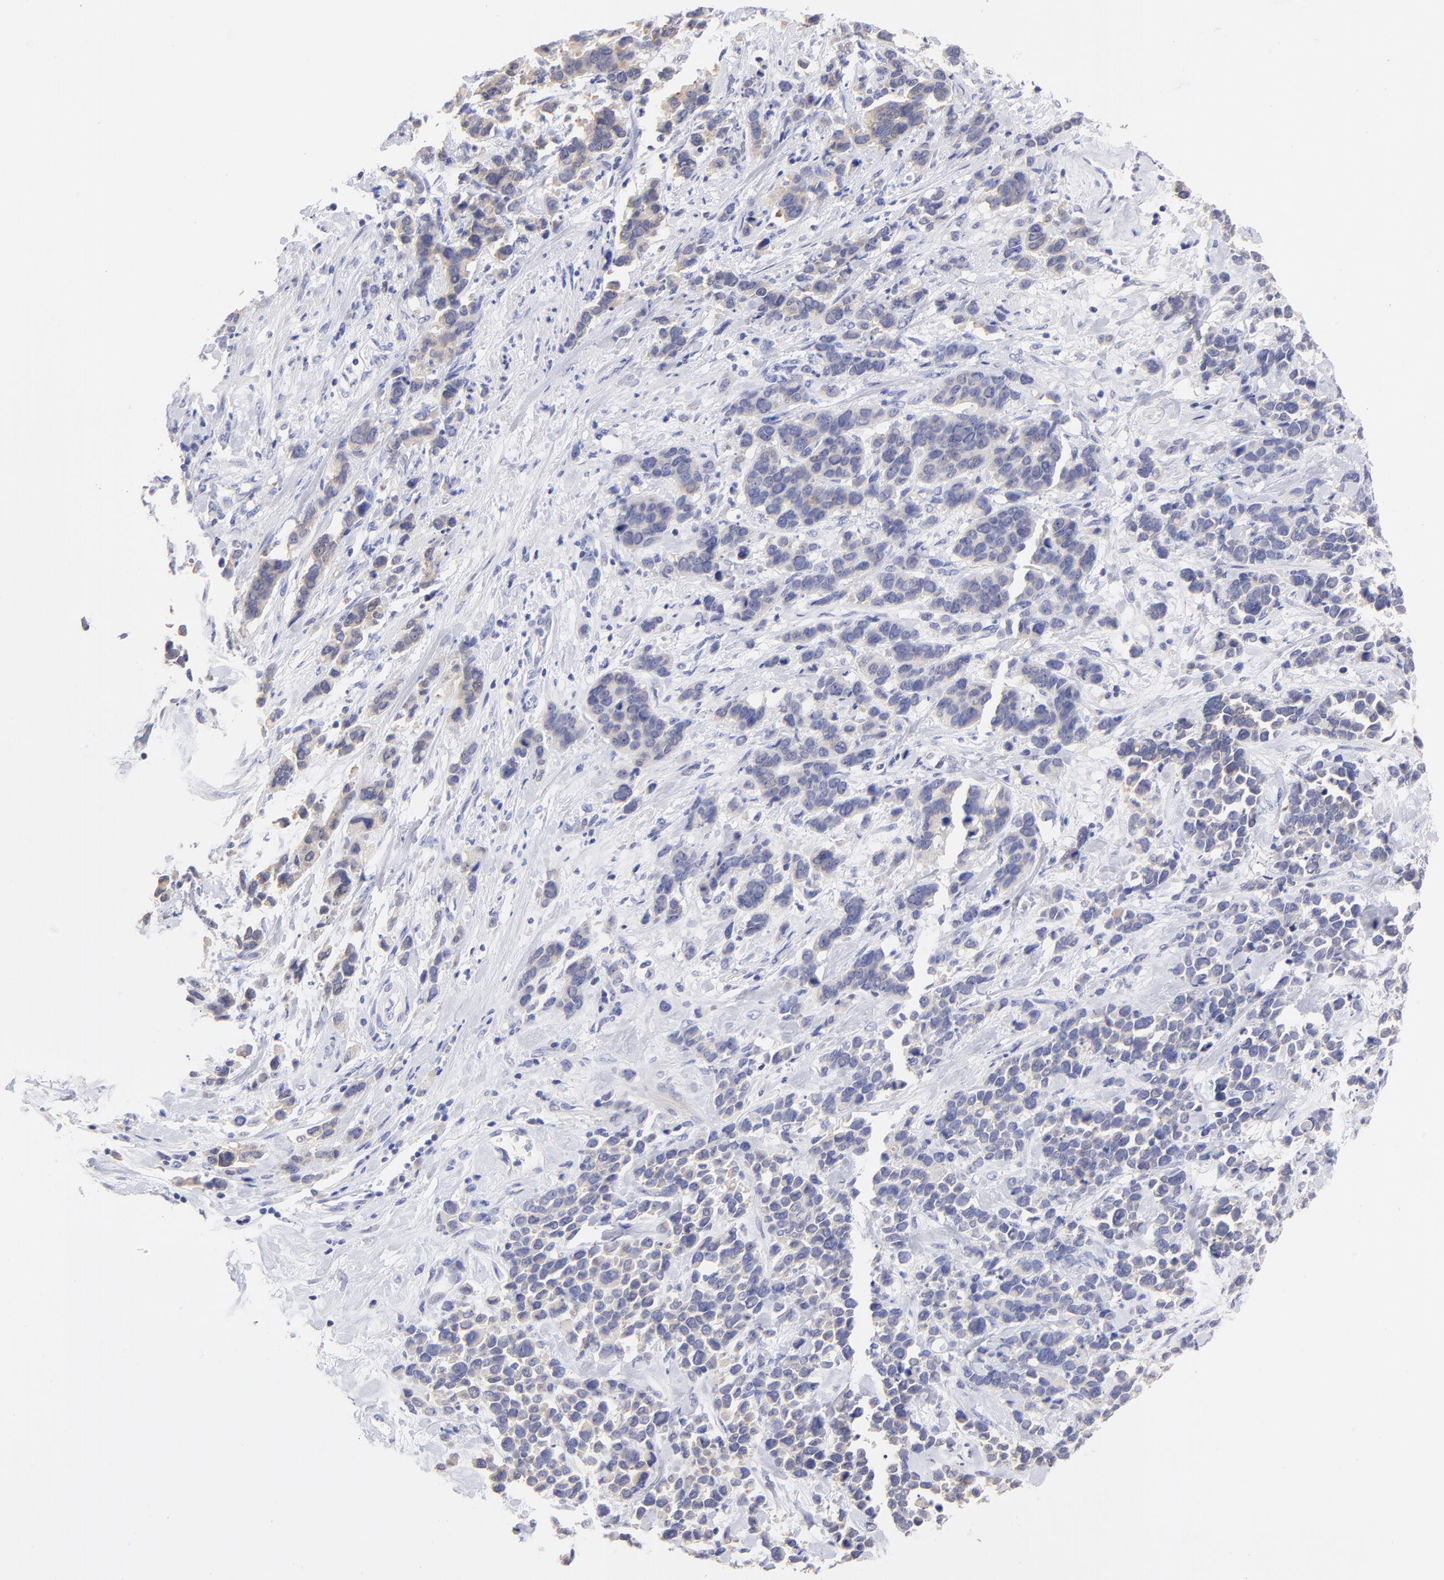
{"staining": {"intensity": "weak", "quantity": "25%-75%", "location": "cytoplasmic/membranous"}, "tissue": "stomach cancer", "cell_type": "Tumor cells", "image_type": "cancer", "snomed": [{"axis": "morphology", "description": "Adenocarcinoma, NOS"}, {"axis": "topography", "description": "Stomach, upper"}], "caption": "The immunohistochemical stain highlights weak cytoplasmic/membranous staining in tumor cells of stomach cancer (adenocarcinoma) tissue. (Brightfield microscopy of DAB IHC at high magnification).", "gene": "CFAP57", "patient": {"sex": "male", "age": 71}}